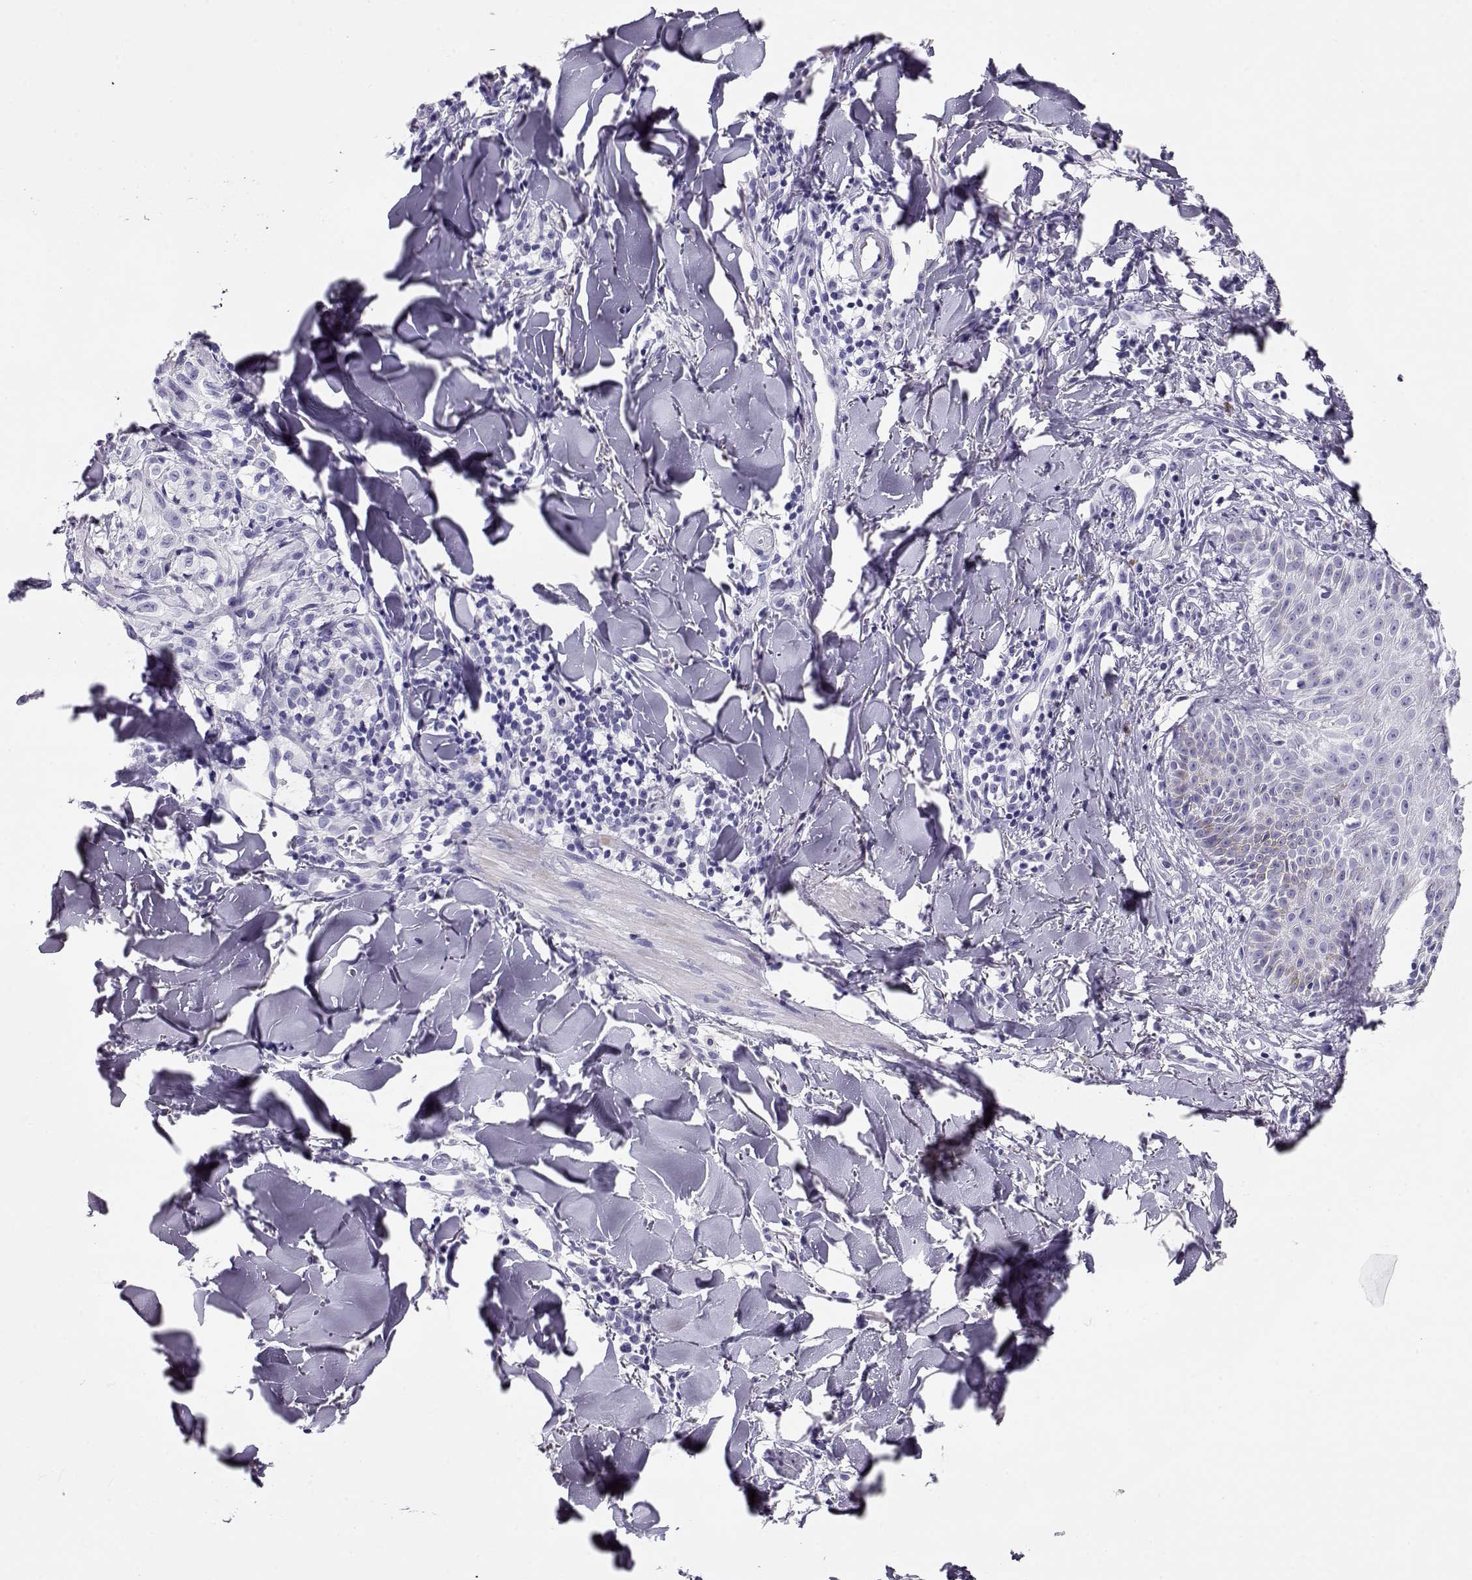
{"staining": {"intensity": "negative", "quantity": "none", "location": "none"}, "tissue": "melanoma", "cell_type": "Tumor cells", "image_type": "cancer", "snomed": [{"axis": "morphology", "description": "Malignant melanoma, NOS"}, {"axis": "topography", "description": "Skin"}], "caption": "DAB immunohistochemical staining of malignant melanoma demonstrates no significant positivity in tumor cells.", "gene": "CRX", "patient": {"sex": "male", "age": 51}}